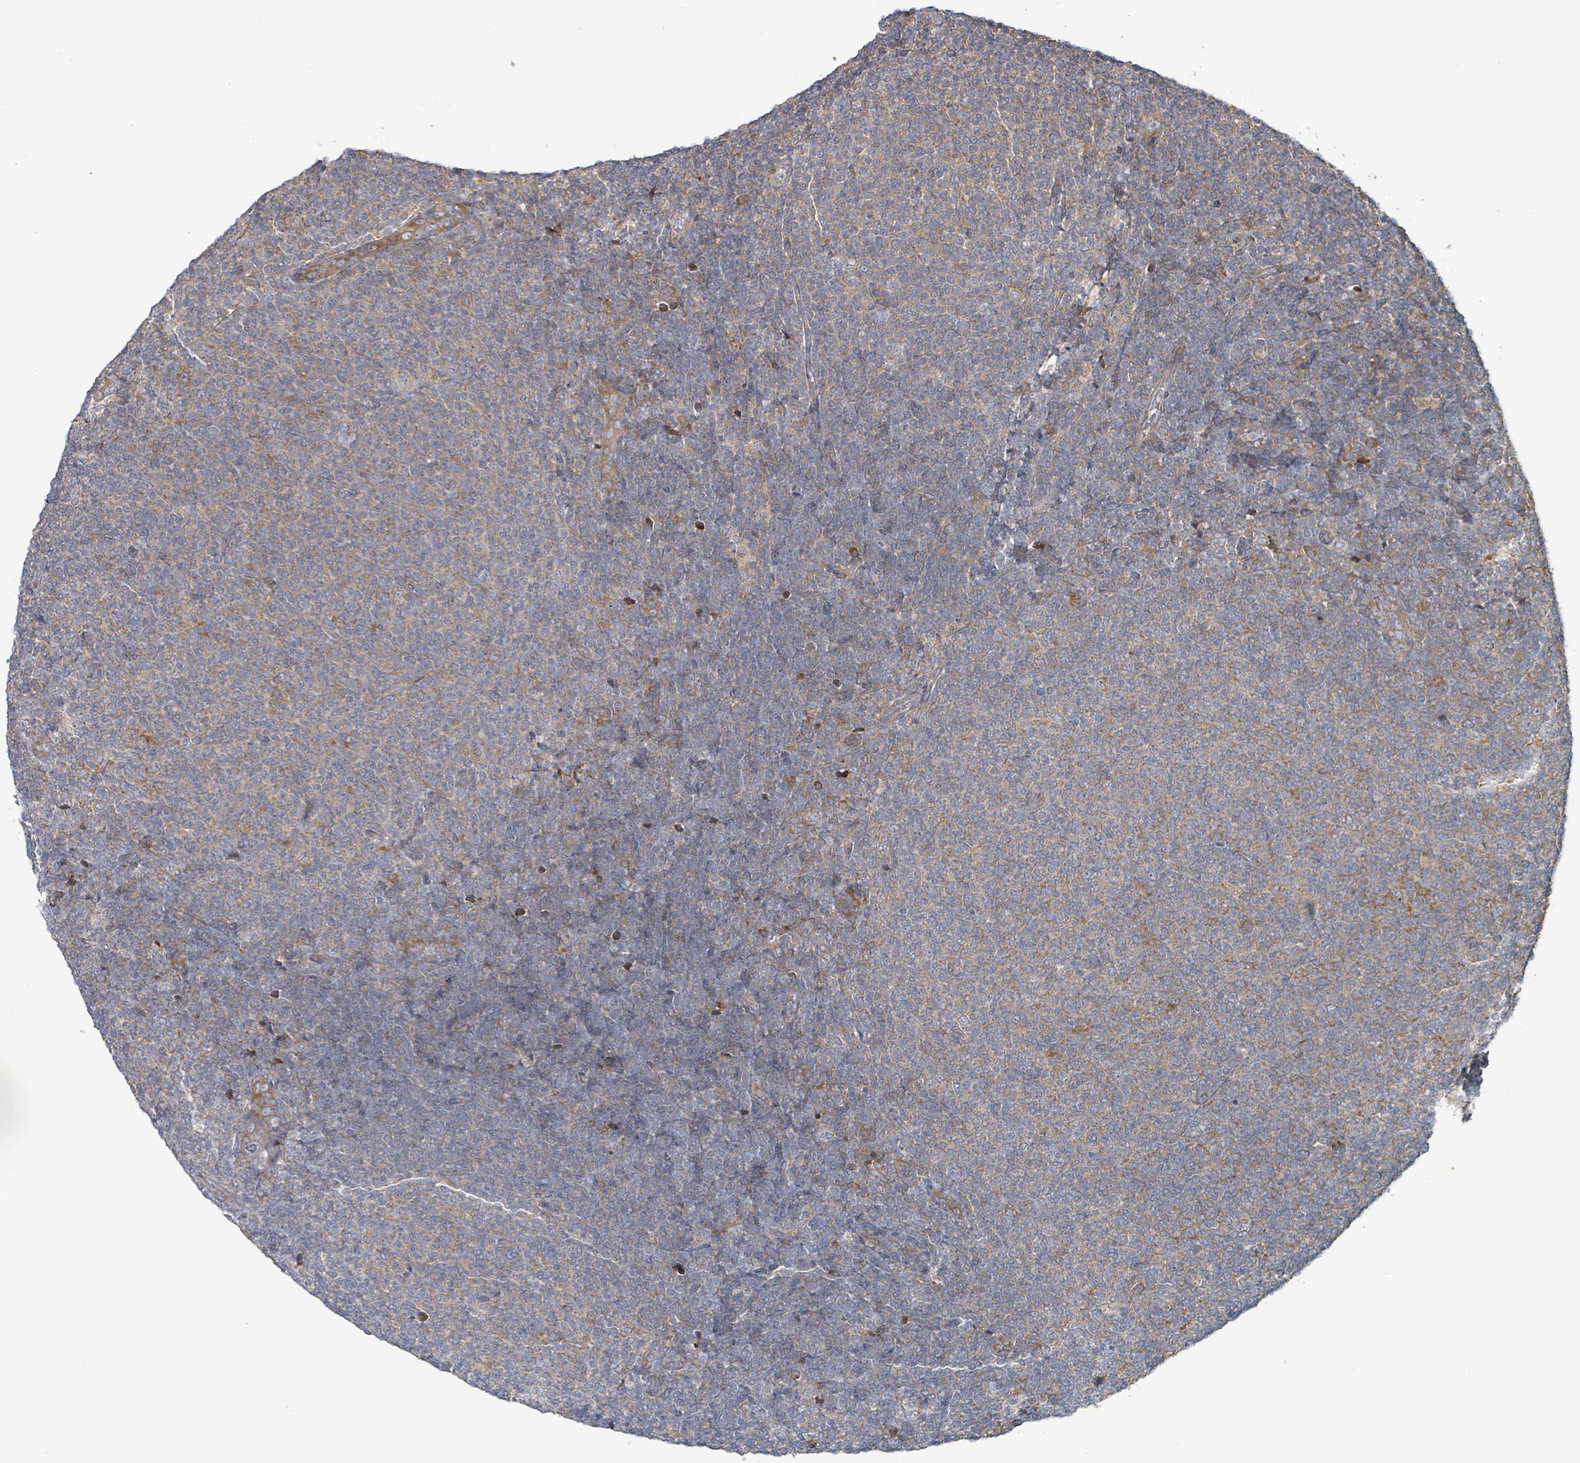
{"staining": {"intensity": "weak", "quantity": ">75%", "location": "cytoplasmic/membranous"}, "tissue": "lymphoma", "cell_type": "Tumor cells", "image_type": "cancer", "snomed": [{"axis": "morphology", "description": "Malignant lymphoma, non-Hodgkin's type, Low grade"}, {"axis": "topography", "description": "Lymph node"}], "caption": "Immunohistochemical staining of human lymphoma displays low levels of weak cytoplasmic/membranous positivity in about >75% of tumor cells.", "gene": "RPL32", "patient": {"sex": "male", "age": 66}}